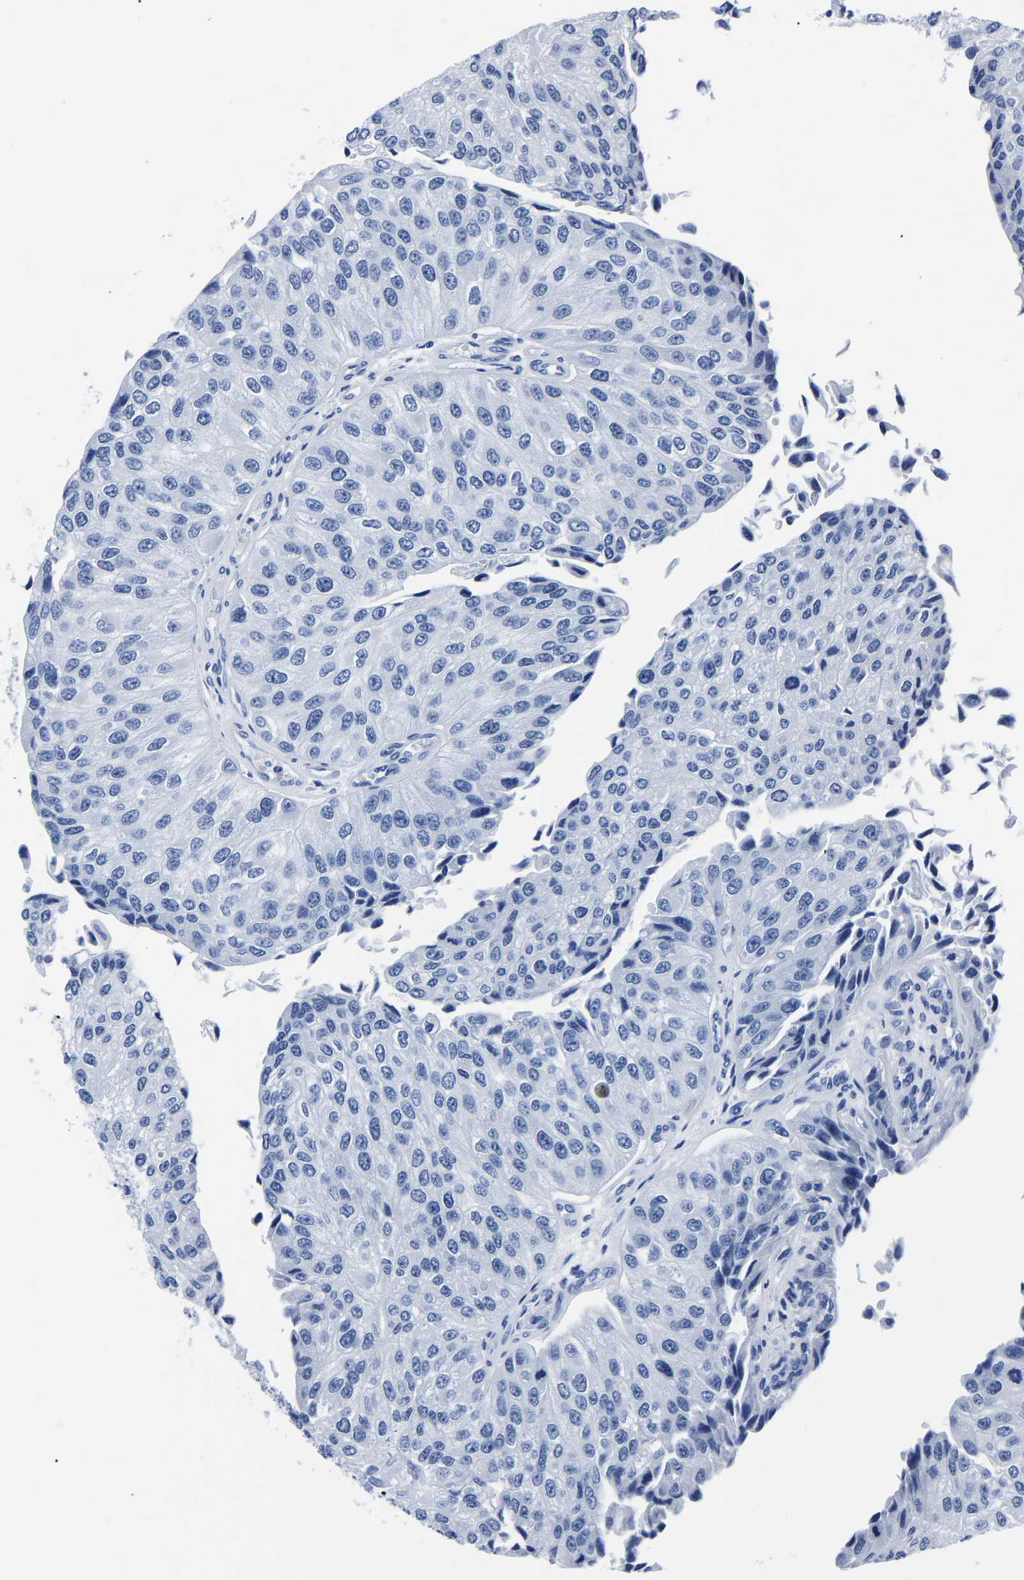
{"staining": {"intensity": "negative", "quantity": "none", "location": "none"}, "tissue": "urothelial cancer", "cell_type": "Tumor cells", "image_type": "cancer", "snomed": [{"axis": "morphology", "description": "Urothelial carcinoma, High grade"}, {"axis": "topography", "description": "Kidney"}, {"axis": "topography", "description": "Urinary bladder"}], "caption": "Micrograph shows no significant protein expression in tumor cells of urothelial carcinoma (high-grade).", "gene": "IMPG2", "patient": {"sex": "male", "age": 77}}